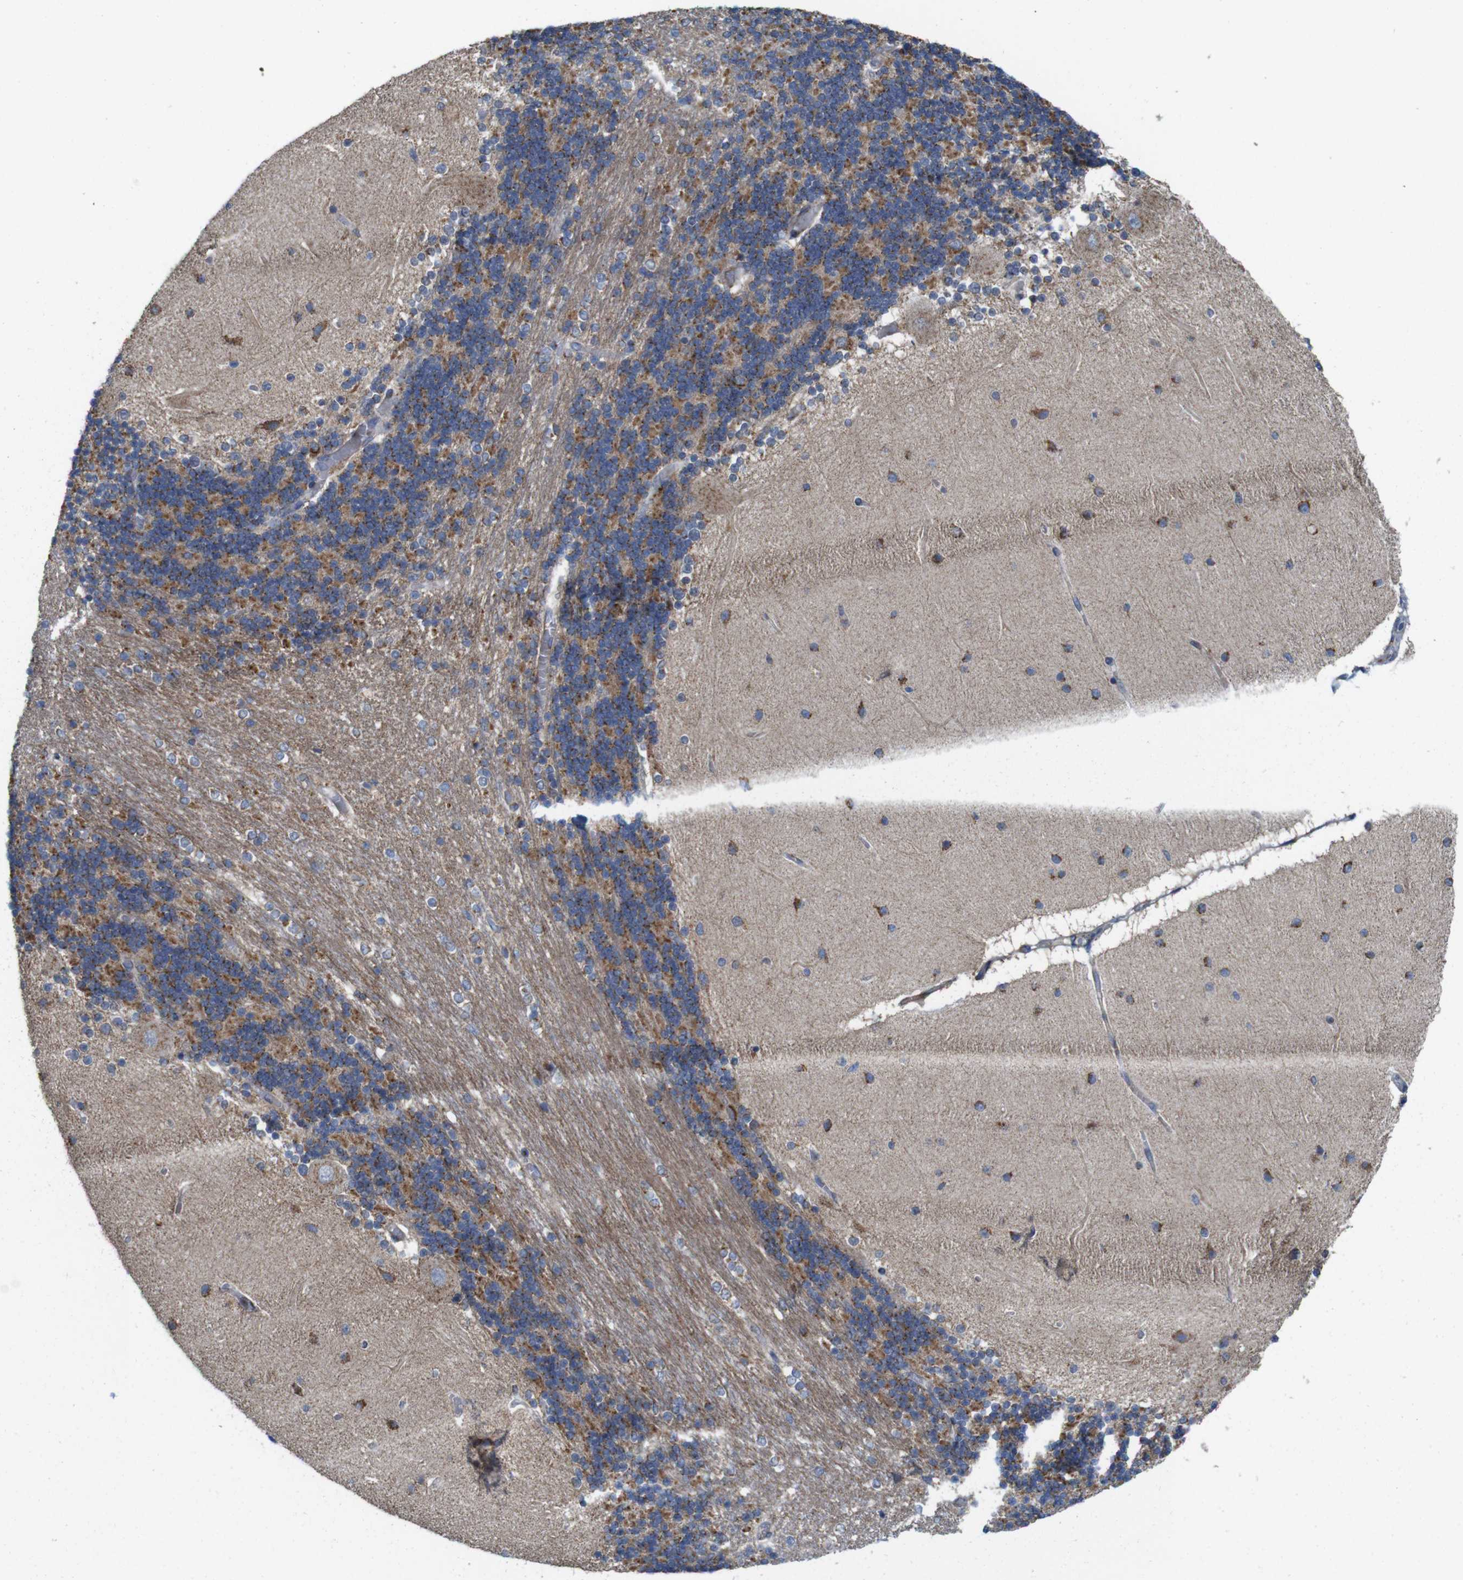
{"staining": {"intensity": "moderate", "quantity": "25%-75%", "location": "cytoplasmic/membranous"}, "tissue": "cerebellum", "cell_type": "Cells in granular layer", "image_type": "normal", "snomed": [{"axis": "morphology", "description": "Normal tissue, NOS"}, {"axis": "topography", "description": "Cerebellum"}], "caption": "DAB immunohistochemical staining of unremarkable cerebellum shows moderate cytoplasmic/membranous protein staining in about 25%-75% of cells in granular layer.", "gene": "EFCAB14", "patient": {"sex": "female", "age": 54}}